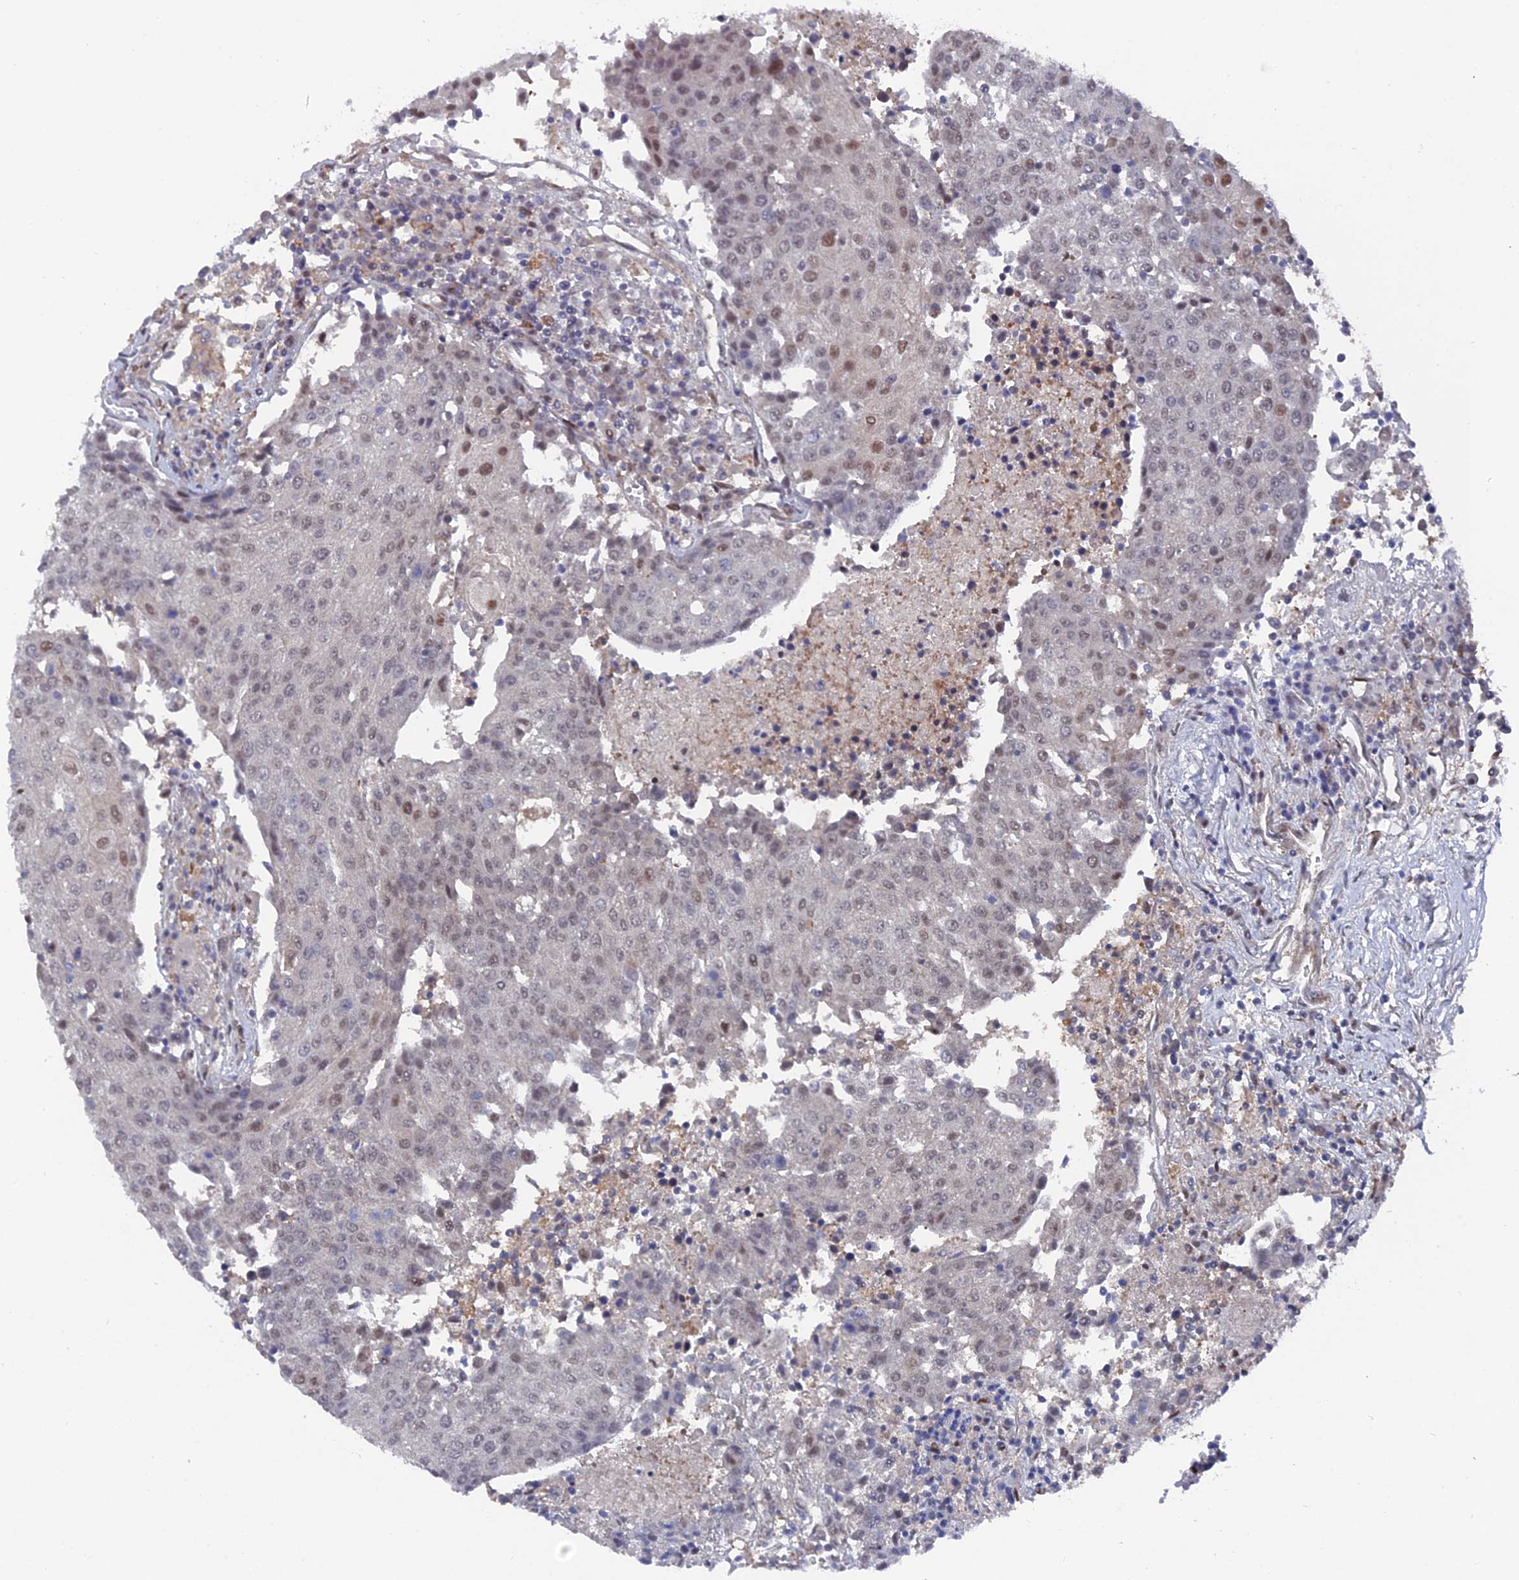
{"staining": {"intensity": "moderate", "quantity": "<25%", "location": "nuclear"}, "tissue": "urothelial cancer", "cell_type": "Tumor cells", "image_type": "cancer", "snomed": [{"axis": "morphology", "description": "Urothelial carcinoma, High grade"}, {"axis": "topography", "description": "Urinary bladder"}], "caption": "Moderate nuclear expression for a protein is seen in about <25% of tumor cells of high-grade urothelial carcinoma using IHC.", "gene": "UNC5D", "patient": {"sex": "female", "age": 85}}